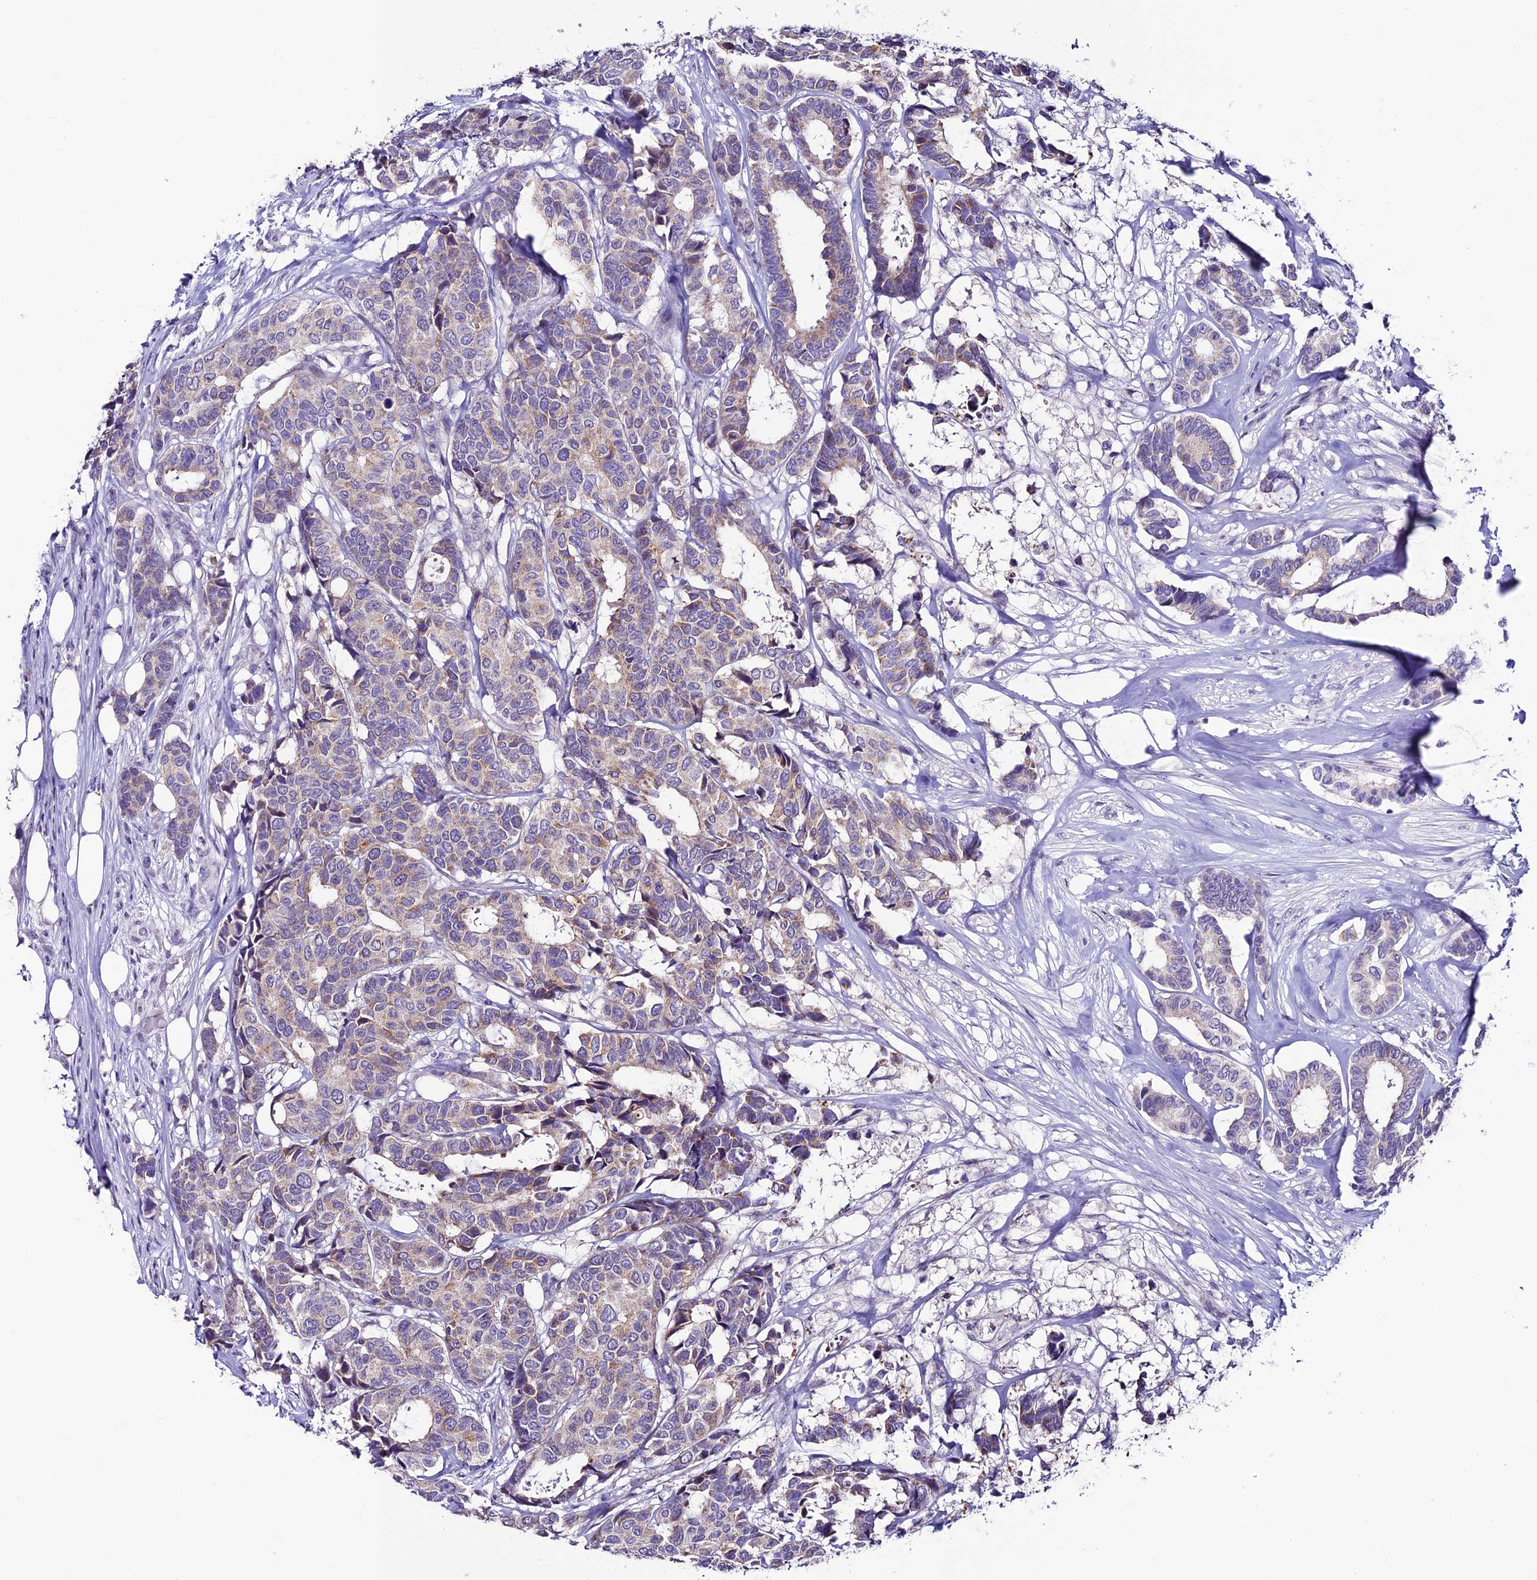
{"staining": {"intensity": "weak", "quantity": "25%-75%", "location": "cytoplasmic/membranous"}, "tissue": "breast cancer", "cell_type": "Tumor cells", "image_type": "cancer", "snomed": [{"axis": "morphology", "description": "Duct carcinoma"}, {"axis": "topography", "description": "Breast"}], "caption": "Approximately 25%-75% of tumor cells in human breast invasive ductal carcinoma demonstrate weak cytoplasmic/membranous protein expression as visualized by brown immunohistochemical staining.", "gene": "SLC10A1", "patient": {"sex": "female", "age": 87}}